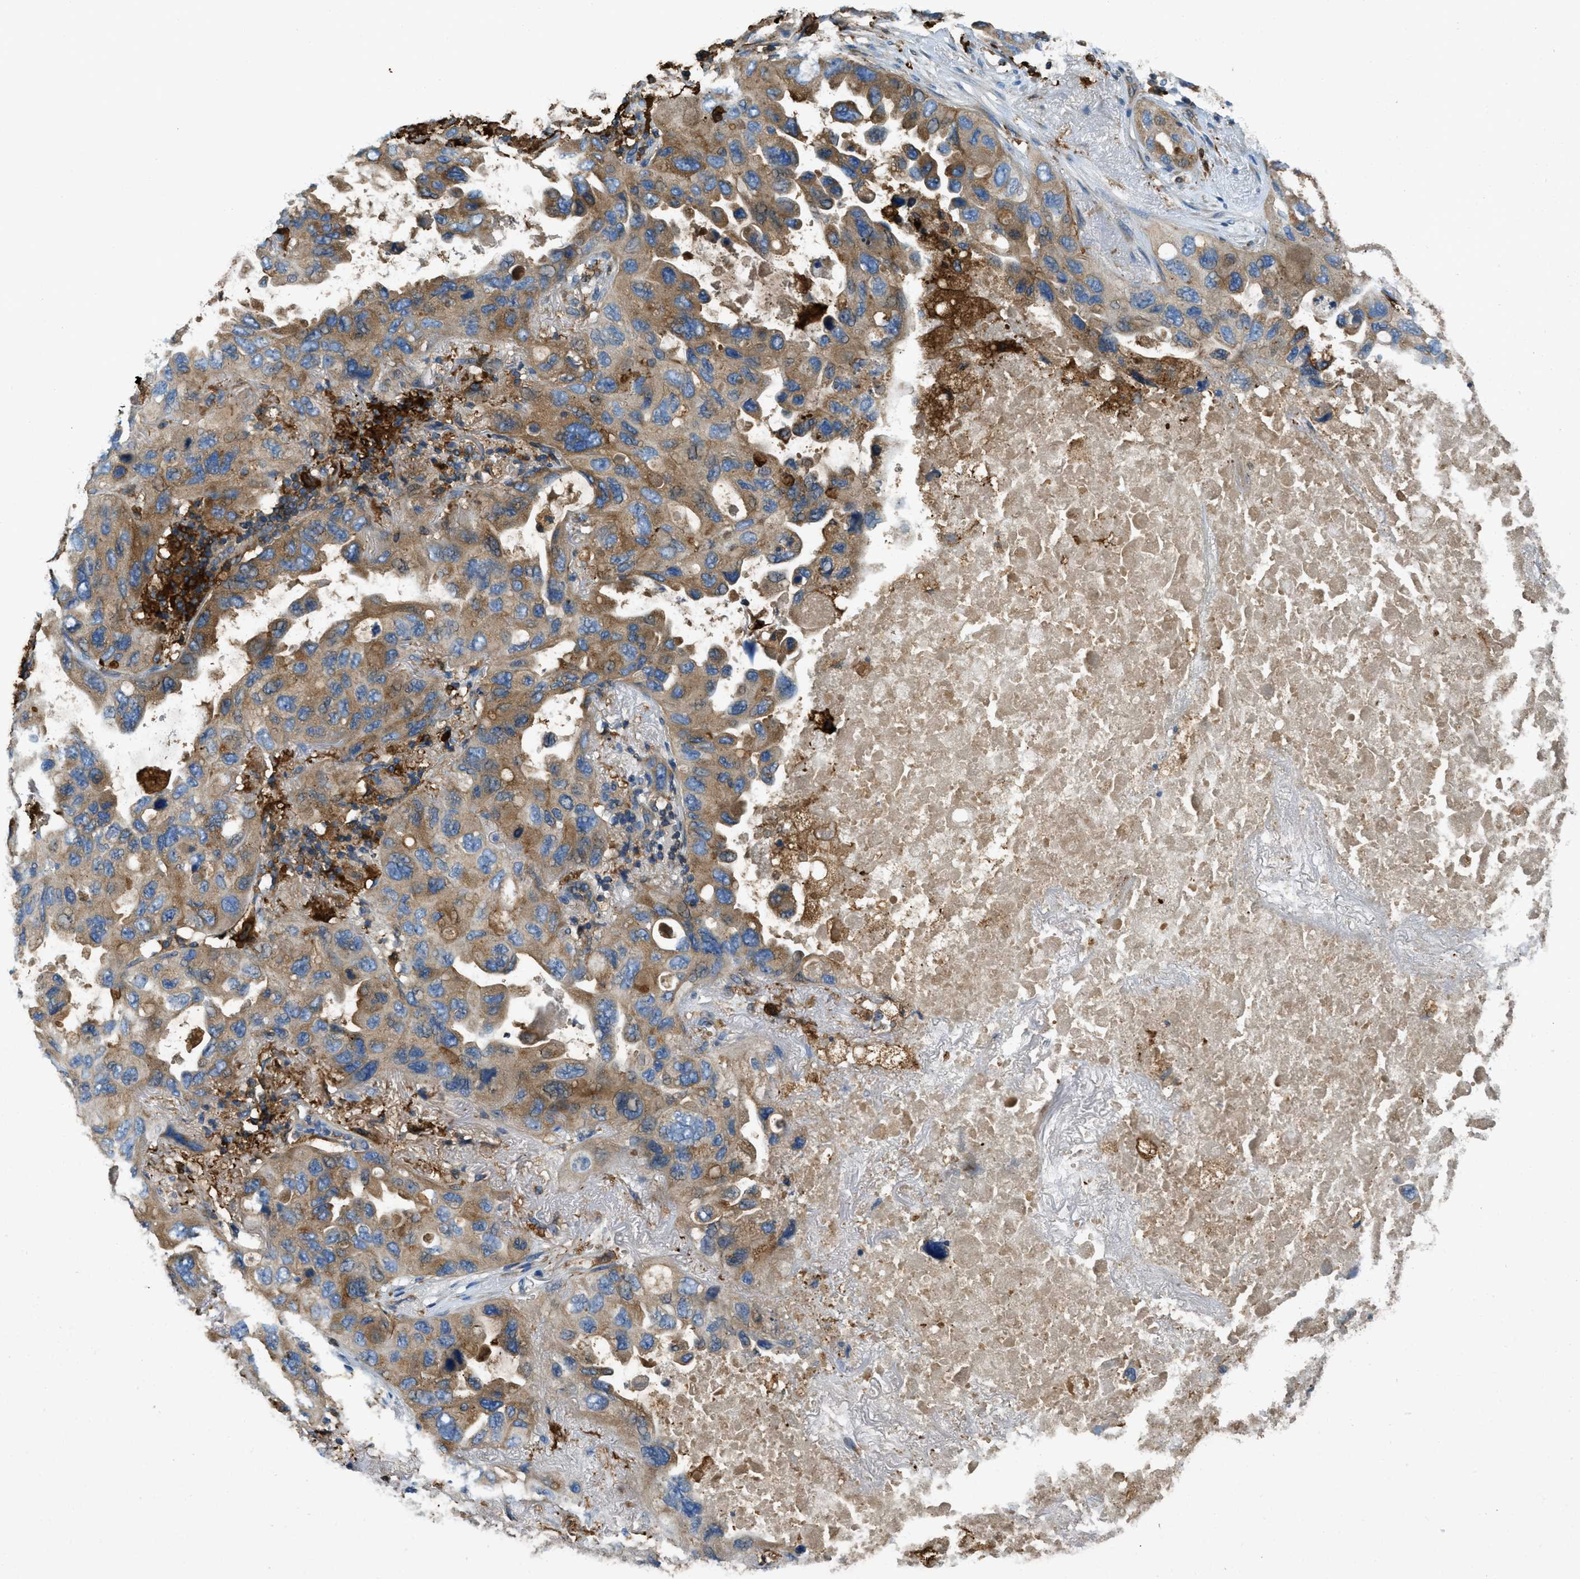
{"staining": {"intensity": "moderate", "quantity": ">75%", "location": "cytoplasmic/membranous"}, "tissue": "lung cancer", "cell_type": "Tumor cells", "image_type": "cancer", "snomed": [{"axis": "morphology", "description": "Squamous cell carcinoma, NOS"}, {"axis": "topography", "description": "Lung"}], "caption": "This is a histology image of immunohistochemistry staining of lung cancer, which shows moderate expression in the cytoplasmic/membranous of tumor cells.", "gene": "RFFL", "patient": {"sex": "female", "age": 73}}